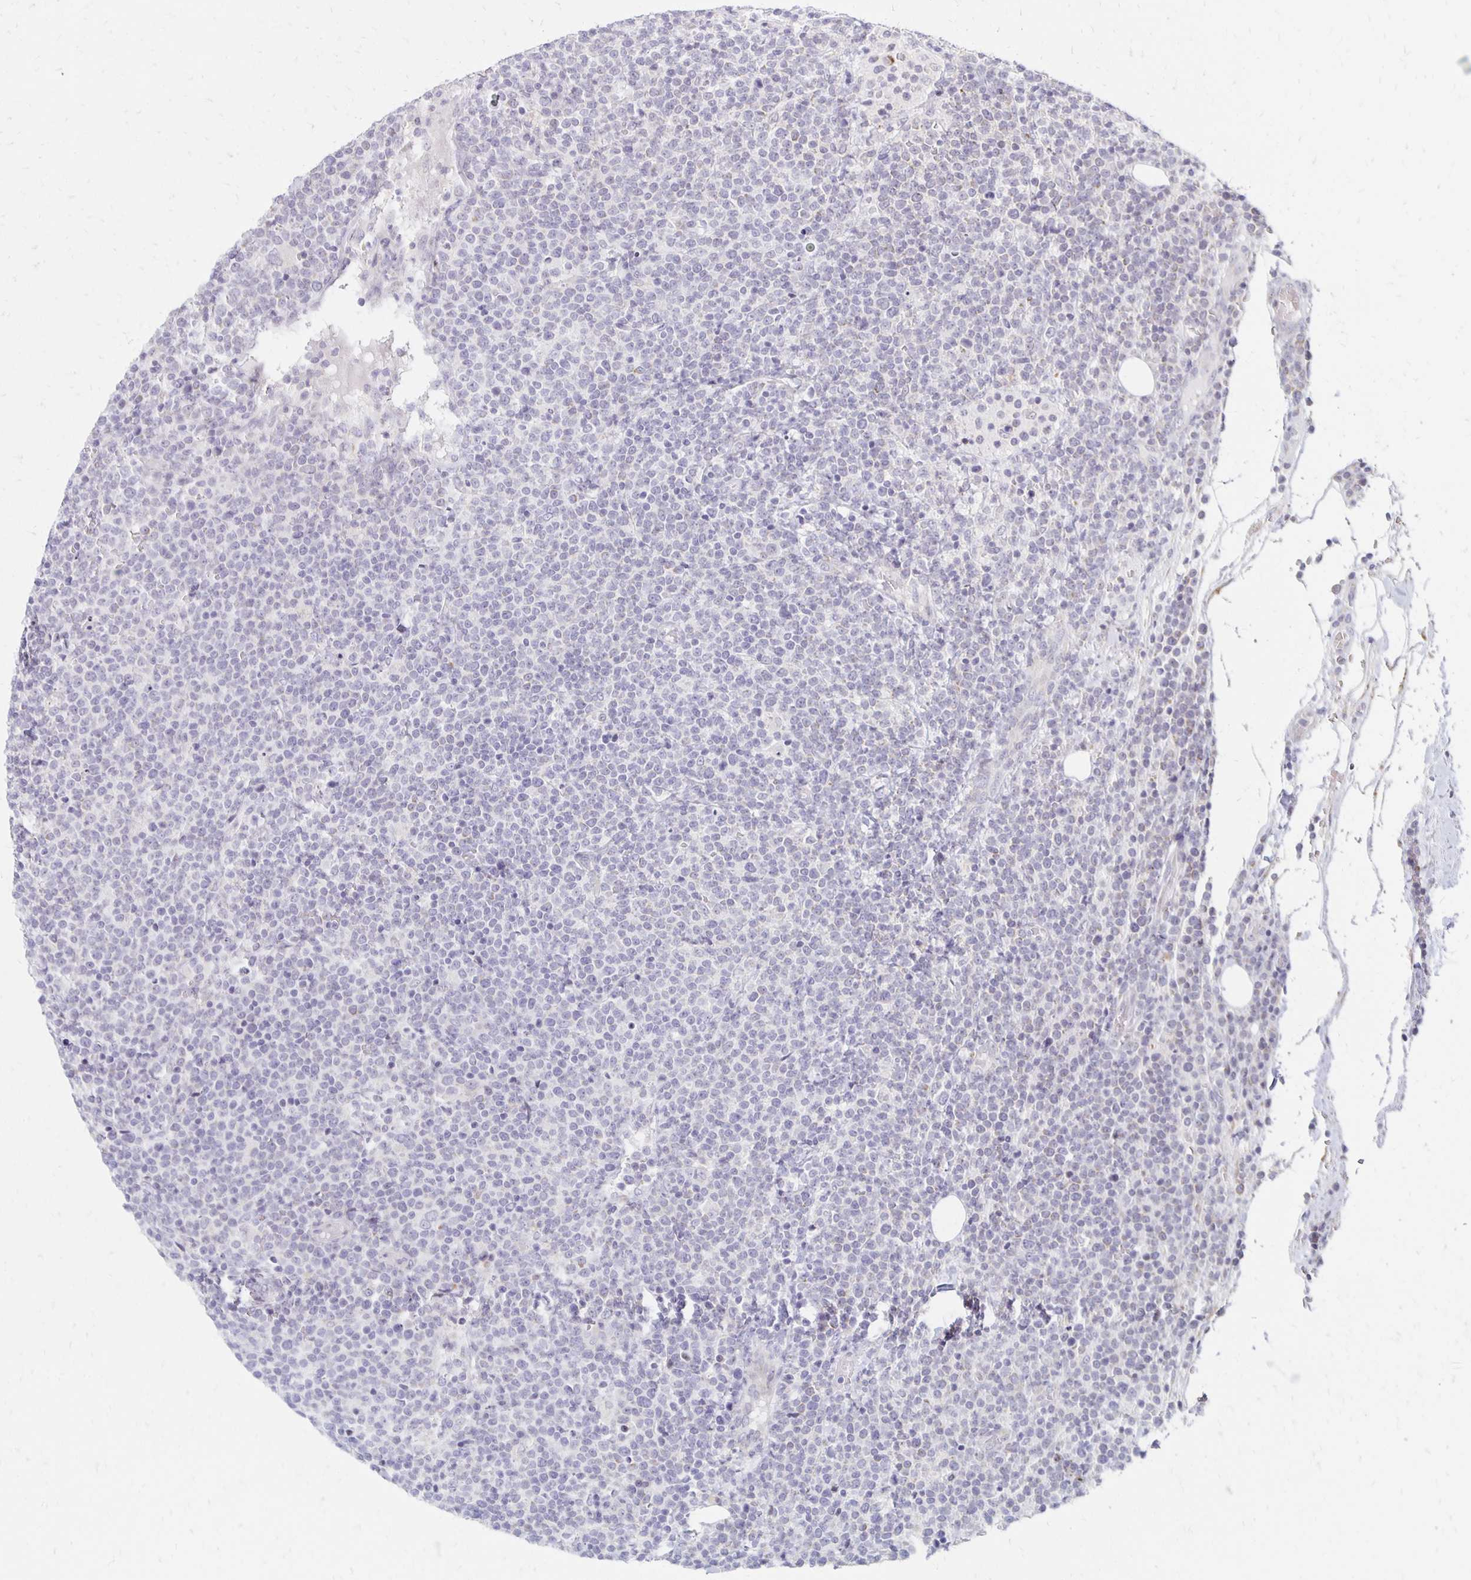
{"staining": {"intensity": "negative", "quantity": "none", "location": "none"}, "tissue": "lymphoma", "cell_type": "Tumor cells", "image_type": "cancer", "snomed": [{"axis": "morphology", "description": "Malignant lymphoma, non-Hodgkin's type, High grade"}, {"axis": "topography", "description": "Lymph node"}], "caption": "High magnification brightfield microscopy of malignant lymphoma, non-Hodgkin's type (high-grade) stained with DAB (3,3'-diaminobenzidine) (brown) and counterstained with hematoxylin (blue): tumor cells show no significant staining. (Immunohistochemistry (ihc), brightfield microscopy, high magnification).", "gene": "DAGLA", "patient": {"sex": "male", "age": 61}}